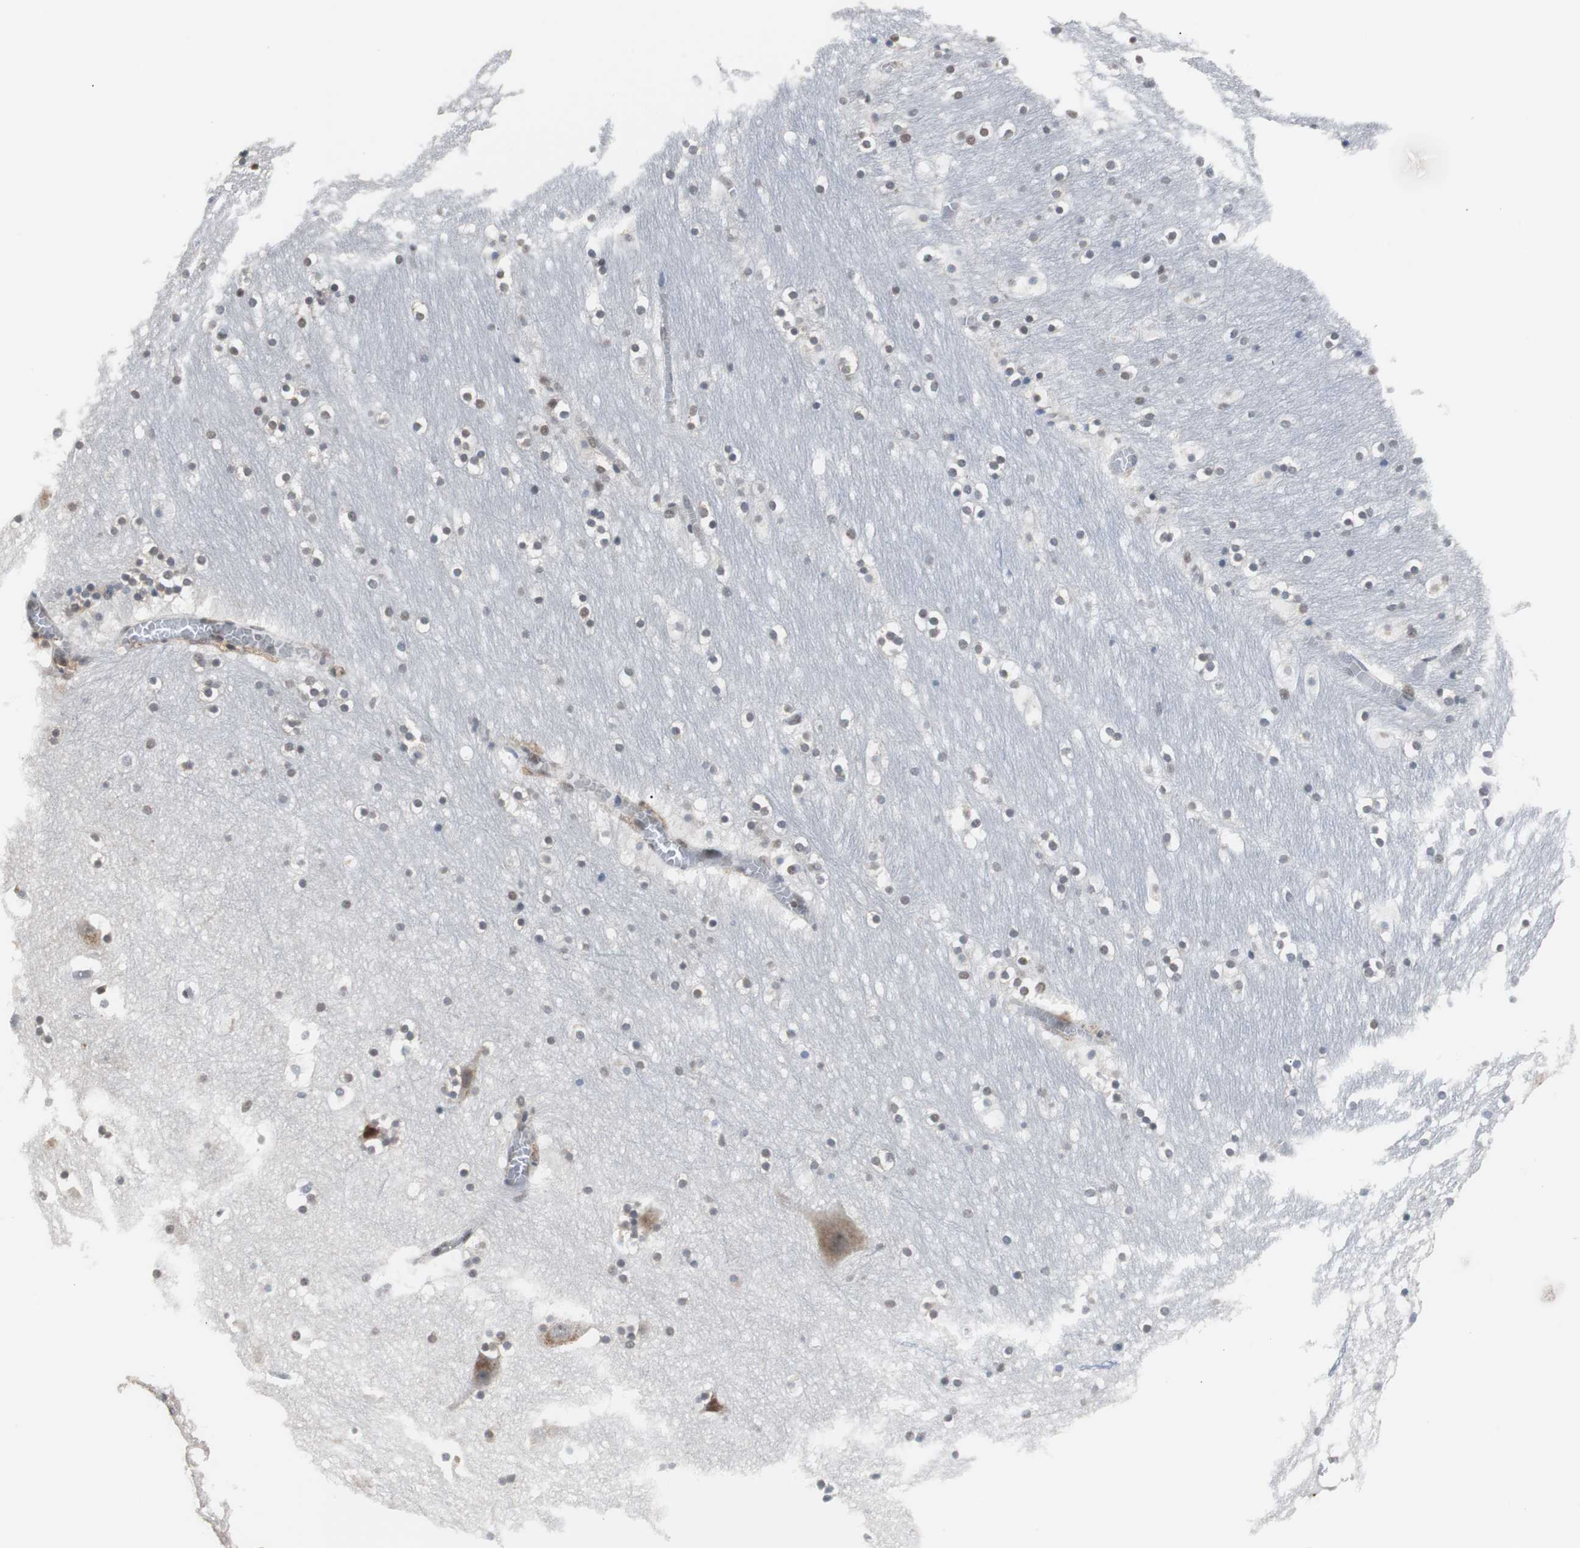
{"staining": {"intensity": "weak", "quantity": "25%-75%", "location": "nuclear"}, "tissue": "hippocampus", "cell_type": "Glial cells", "image_type": "normal", "snomed": [{"axis": "morphology", "description": "Normal tissue, NOS"}, {"axis": "topography", "description": "Hippocampus"}], "caption": "Benign hippocampus was stained to show a protein in brown. There is low levels of weak nuclear staining in about 25%-75% of glial cells. (Stains: DAB in brown, nuclei in blue, Microscopy: brightfield microscopy at high magnification).", "gene": "TAF7", "patient": {"sex": "male", "age": 45}}